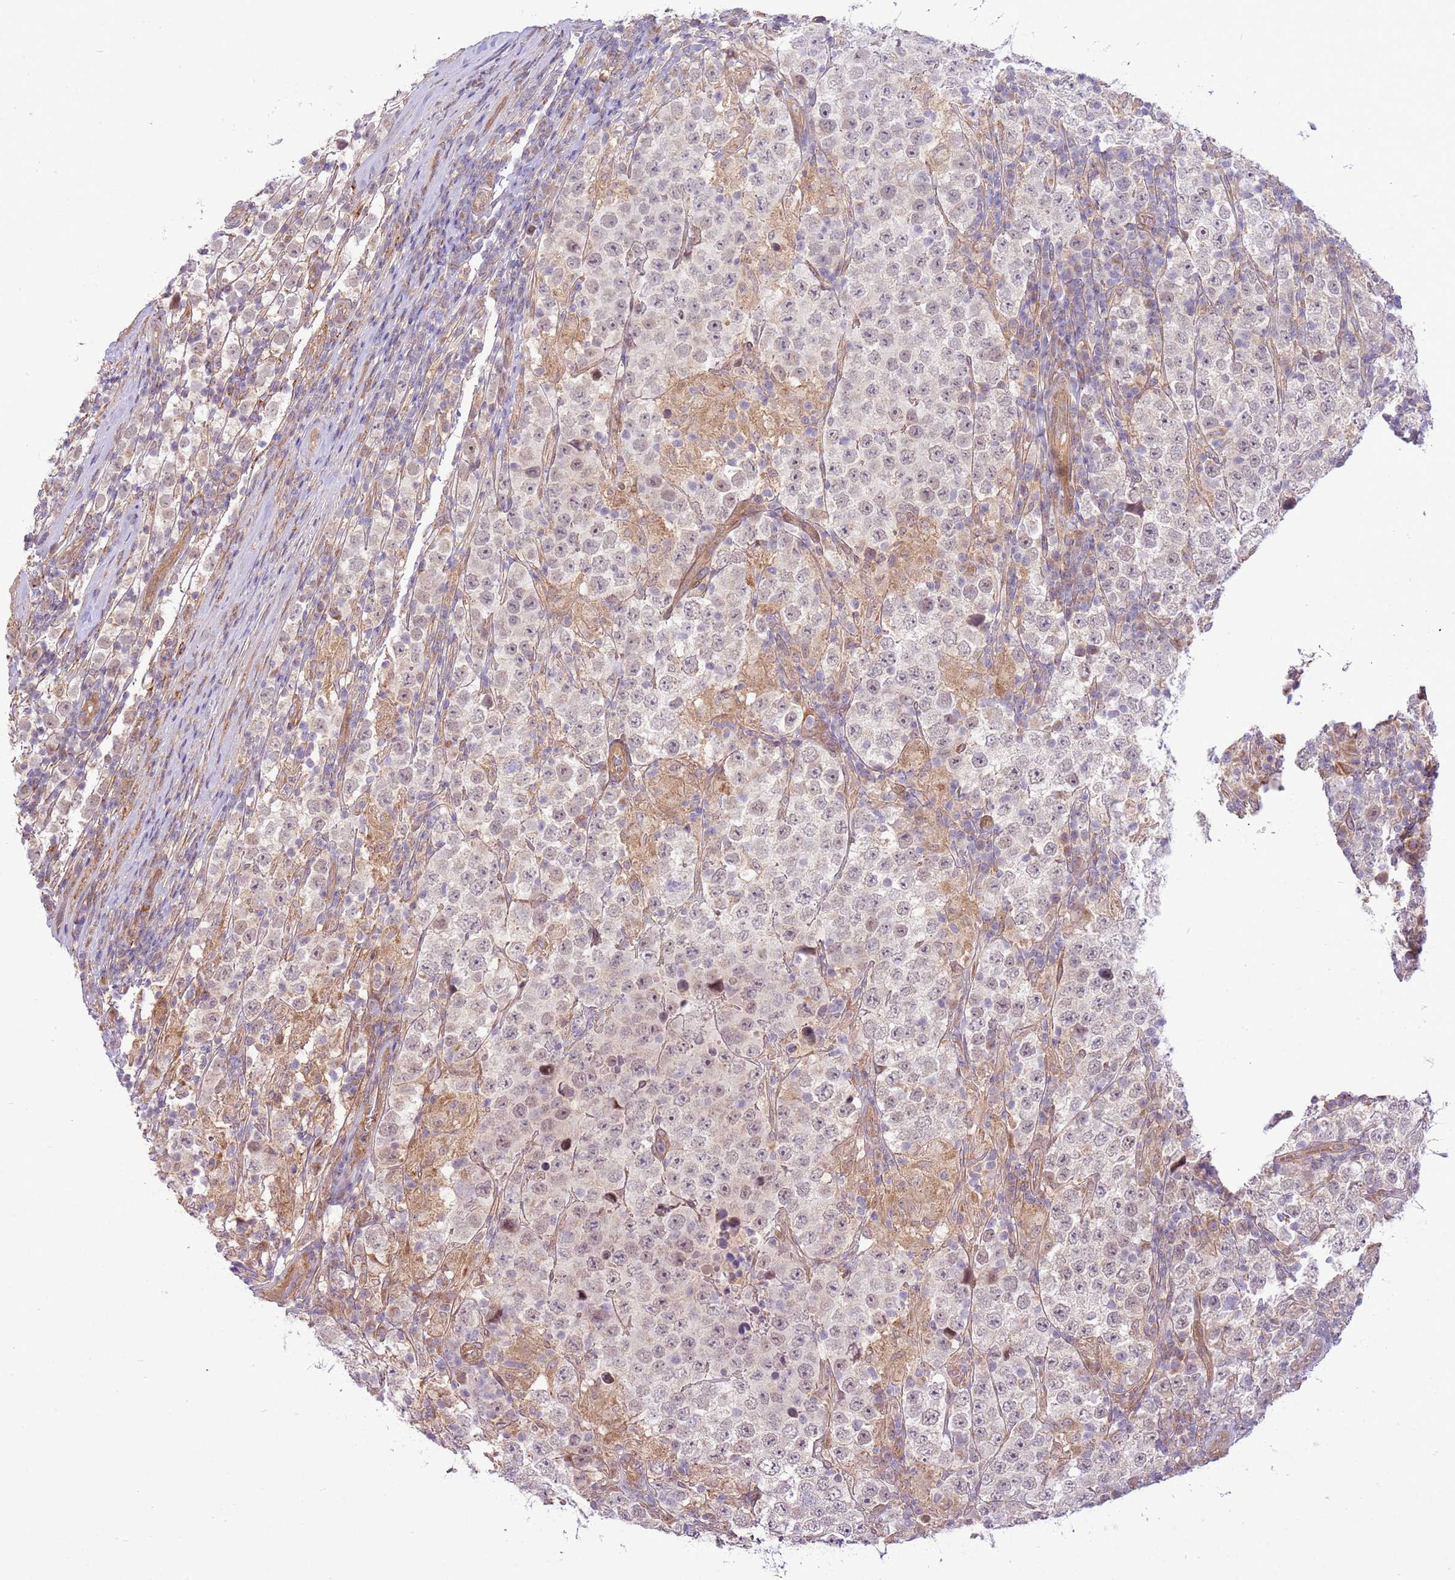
{"staining": {"intensity": "negative", "quantity": "none", "location": "none"}, "tissue": "testis cancer", "cell_type": "Tumor cells", "image_type": "cancer", "snomed": [{"axis": "morphology", "description": "Normal tissue, NOS"}, {"axis": "morphology", "description": "Urothelial carcinoma, High grade"}, {"axis": "morphology", "description": "Seminoma, NOS"}, {"axis": "morphology", "description": "Carcinoma, Embryonal, NOS"}, {"axis": "topography", "description": "Urinary bladder"}, {"axis": "topography", "description": "Testis"}], "caption": "IHC image of testis cancer (seminoma) stained for a protein (brown), which reveals no staining in tumor cells.", "gene": "SCARA3", "patient": {"sex": "male", "age": 41}}